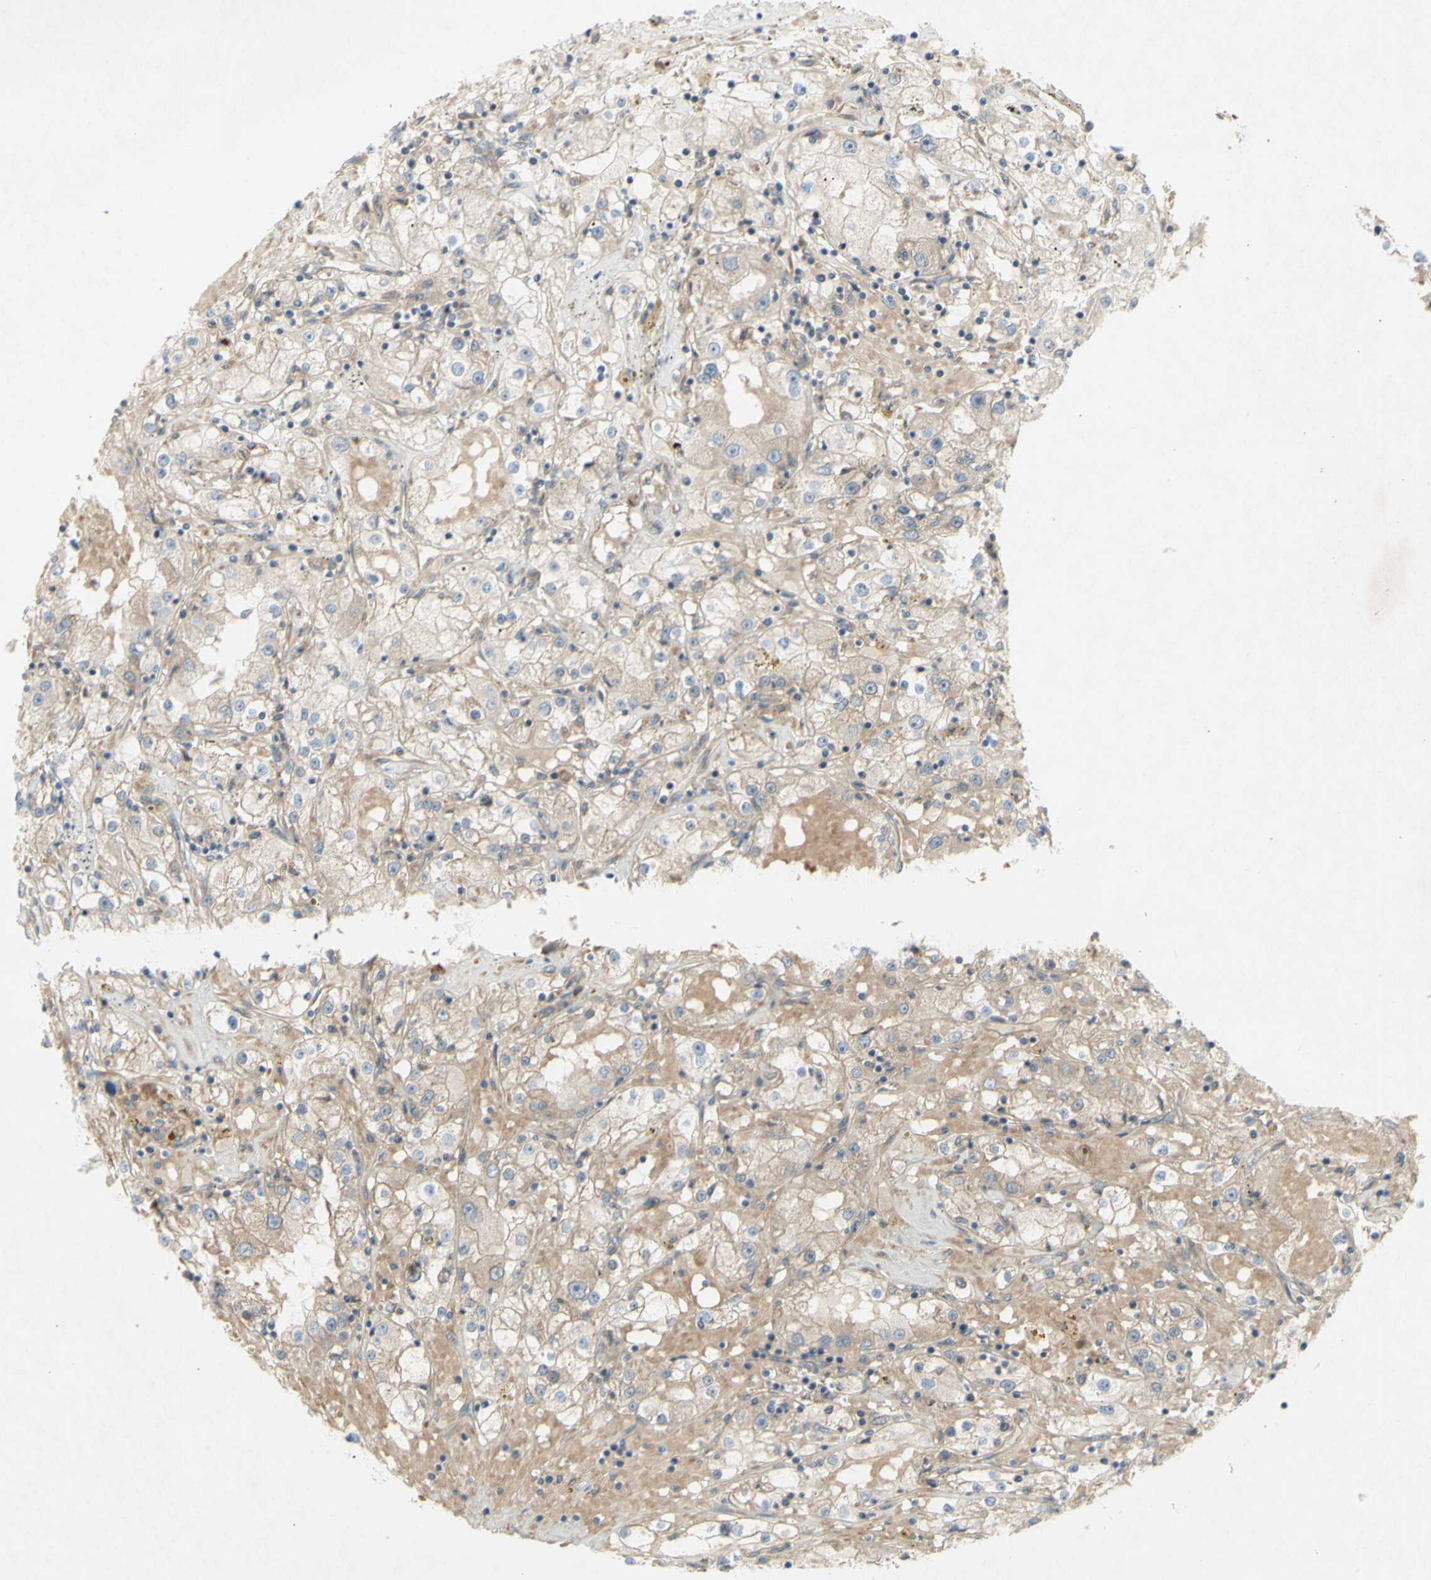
{"staining": {"intensity": "weak", "quantity": "25%-75%", "location": "cytoplasmic/membranous"}, "tissue": "renal cancer", "cell_type": "Tumor cells", "image_type": "cancer", "snomed": [{"axis": "morphology", "description": "Adenocarcinoma, NOS"}, {"axis": "topography", "description": "Kidney"}], "caption": "Immunohistochemical staining of human renal adenocarcinoma shows weak cytoplasmic/membranous protein positivity in about 25%-75% of tumor cells.", "gene": "KLC1", "patient": {"sex": "male", "age": 56}}